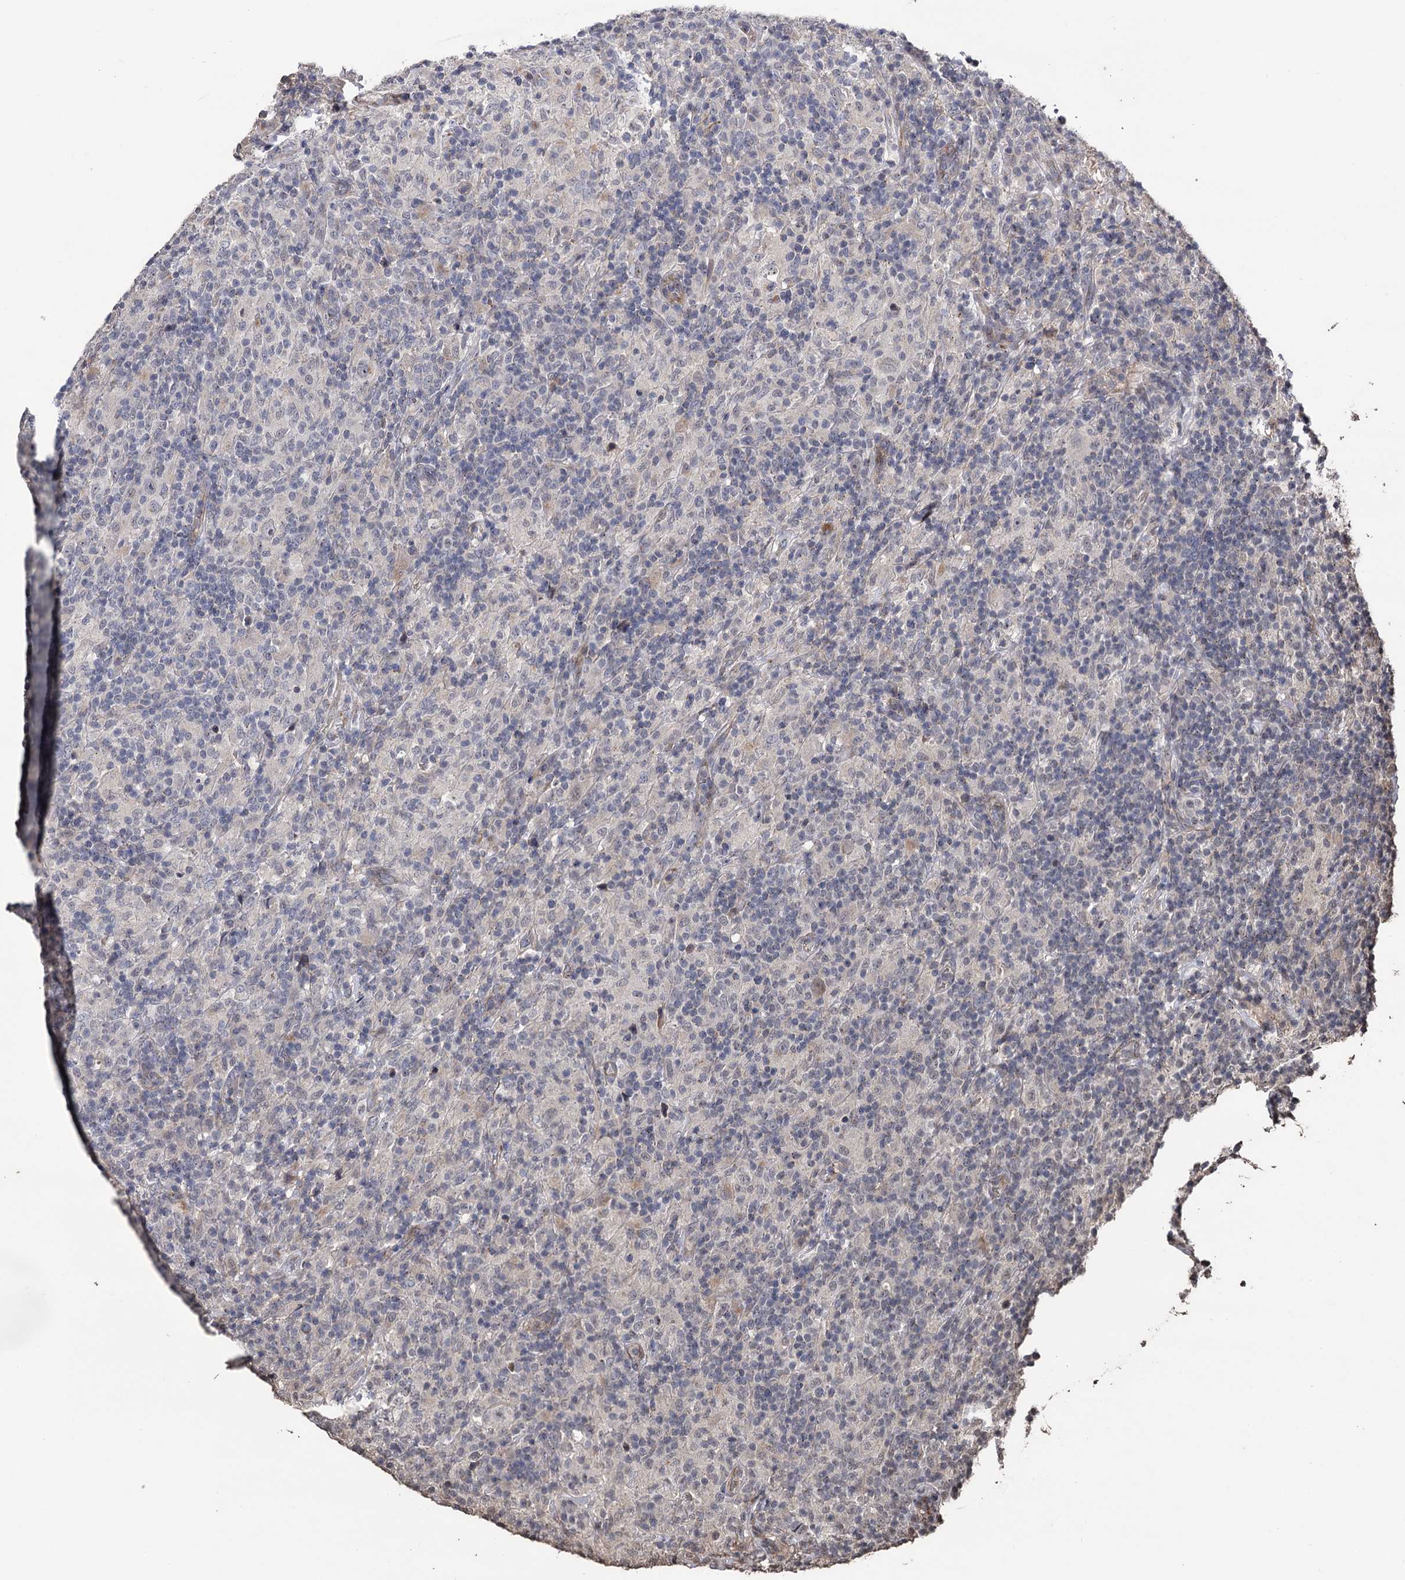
{"staining": {"intensity": "weak", "quantity": "<25%", "location": "nuclear"}, "tissue": "lymphoma", "cell_type": "Tumor cells", "image_type": "cancer", "snomed": [{"axis": "morphology", "description": "Hodgkin's disease, NOS"}, {"axis": "topography", "description": "Lymph node"}], "caption": "This is a image of immunohistochemistry staining of lymphoma, which shows no staining in tumor cells.", "gene": "MICAL2", "patient": {"sex": "male", "age": 70}}